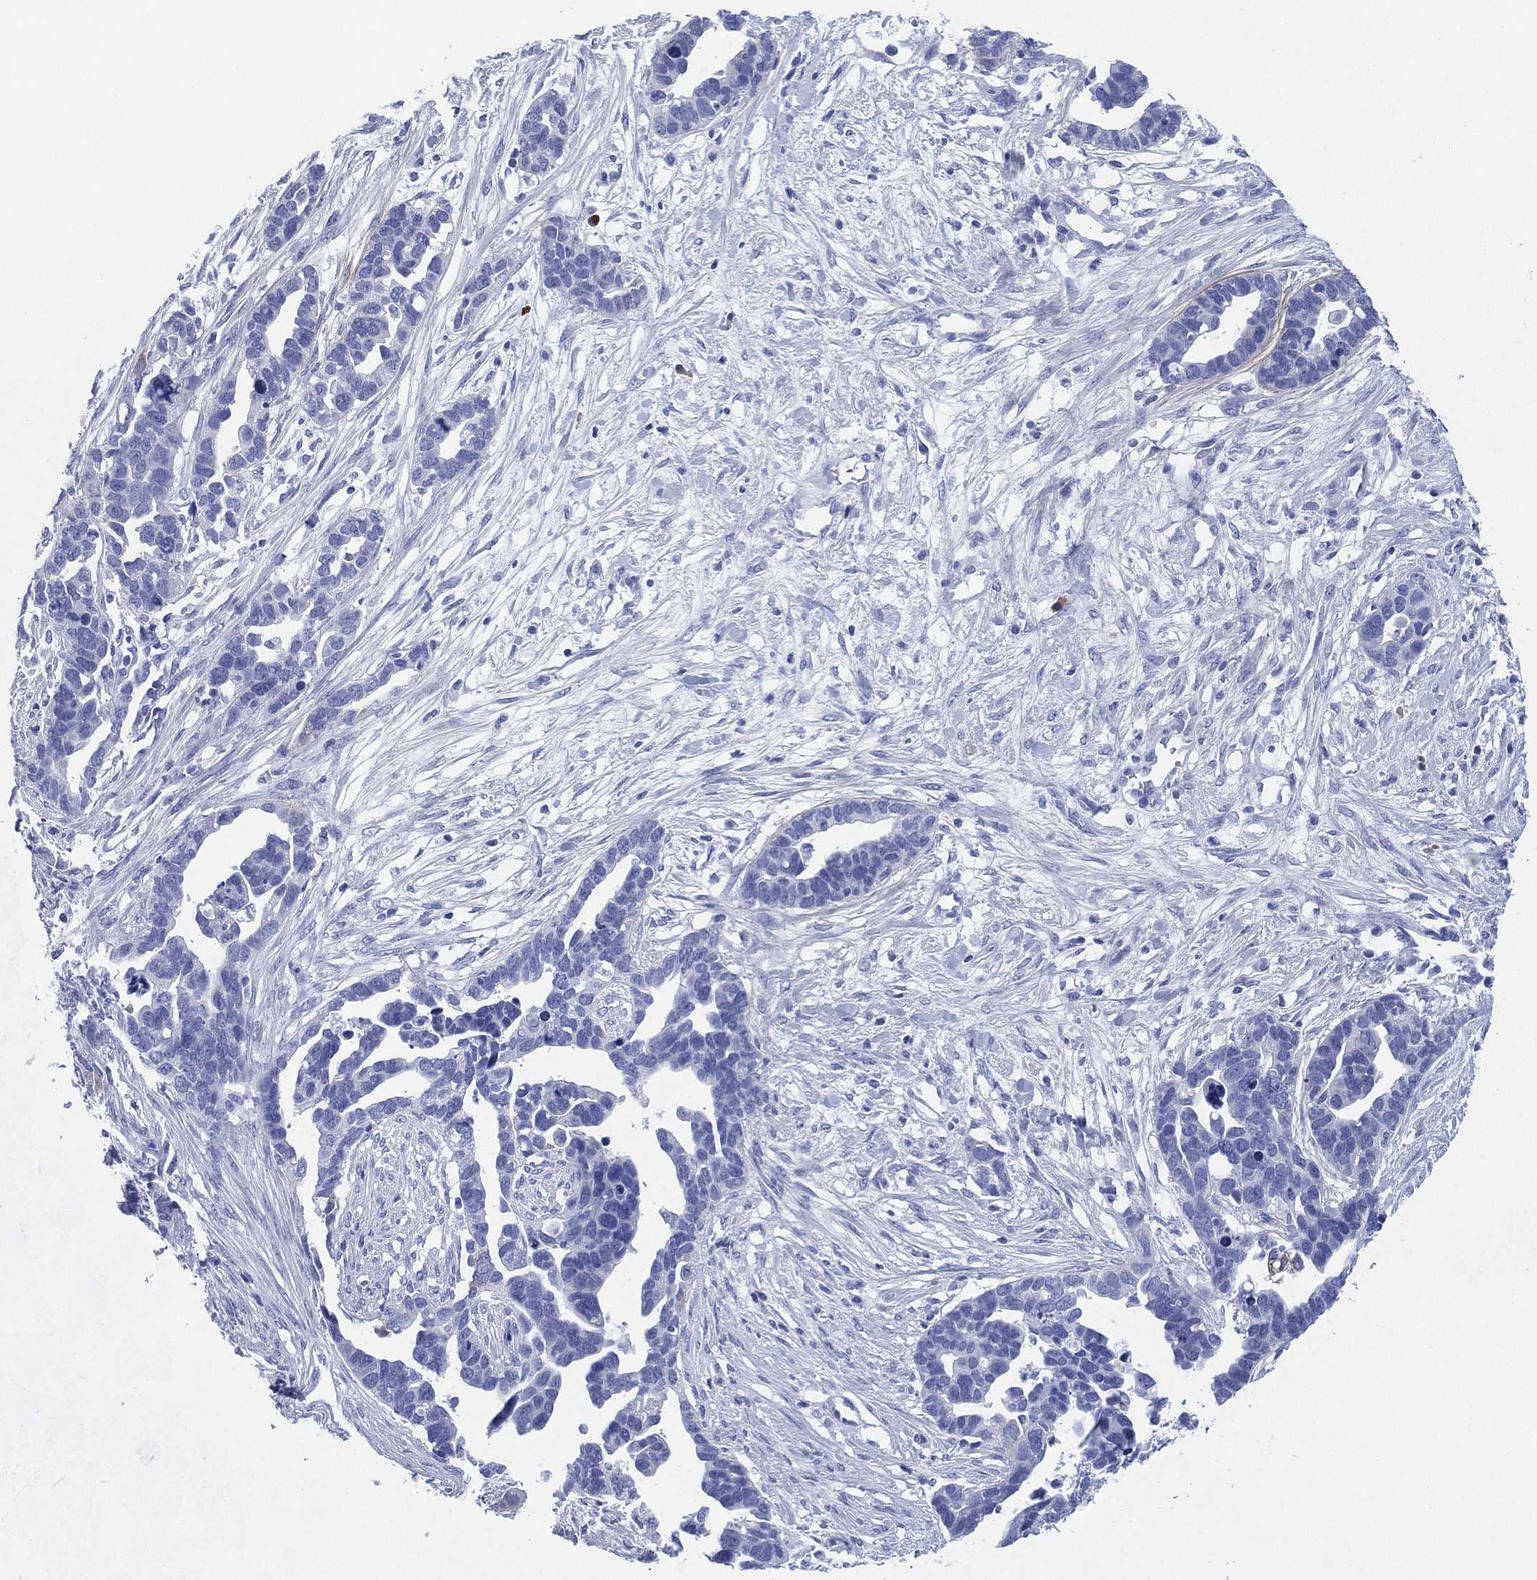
{"staining": {"intensity": "negative", "quantity": "none", "location": "none"}, "tissue": "ovarian cancer", "cell_type": "Tumor cells", "image_type": "cancer", "snomed": [{"axis": "morphology", "description": "Cystadenocarcinoma, serous, NOS"}, {"axis": "topography", "description": "Ovary"}], "caption": "Immunohistochemistry micrograph of human serous cystadenocarcinoma (ovarian) stained for a protein (brown), which reveals no staining in tumor cells.", "gene": "CD79A", "patient": {"sex": "female", "age": 54}}